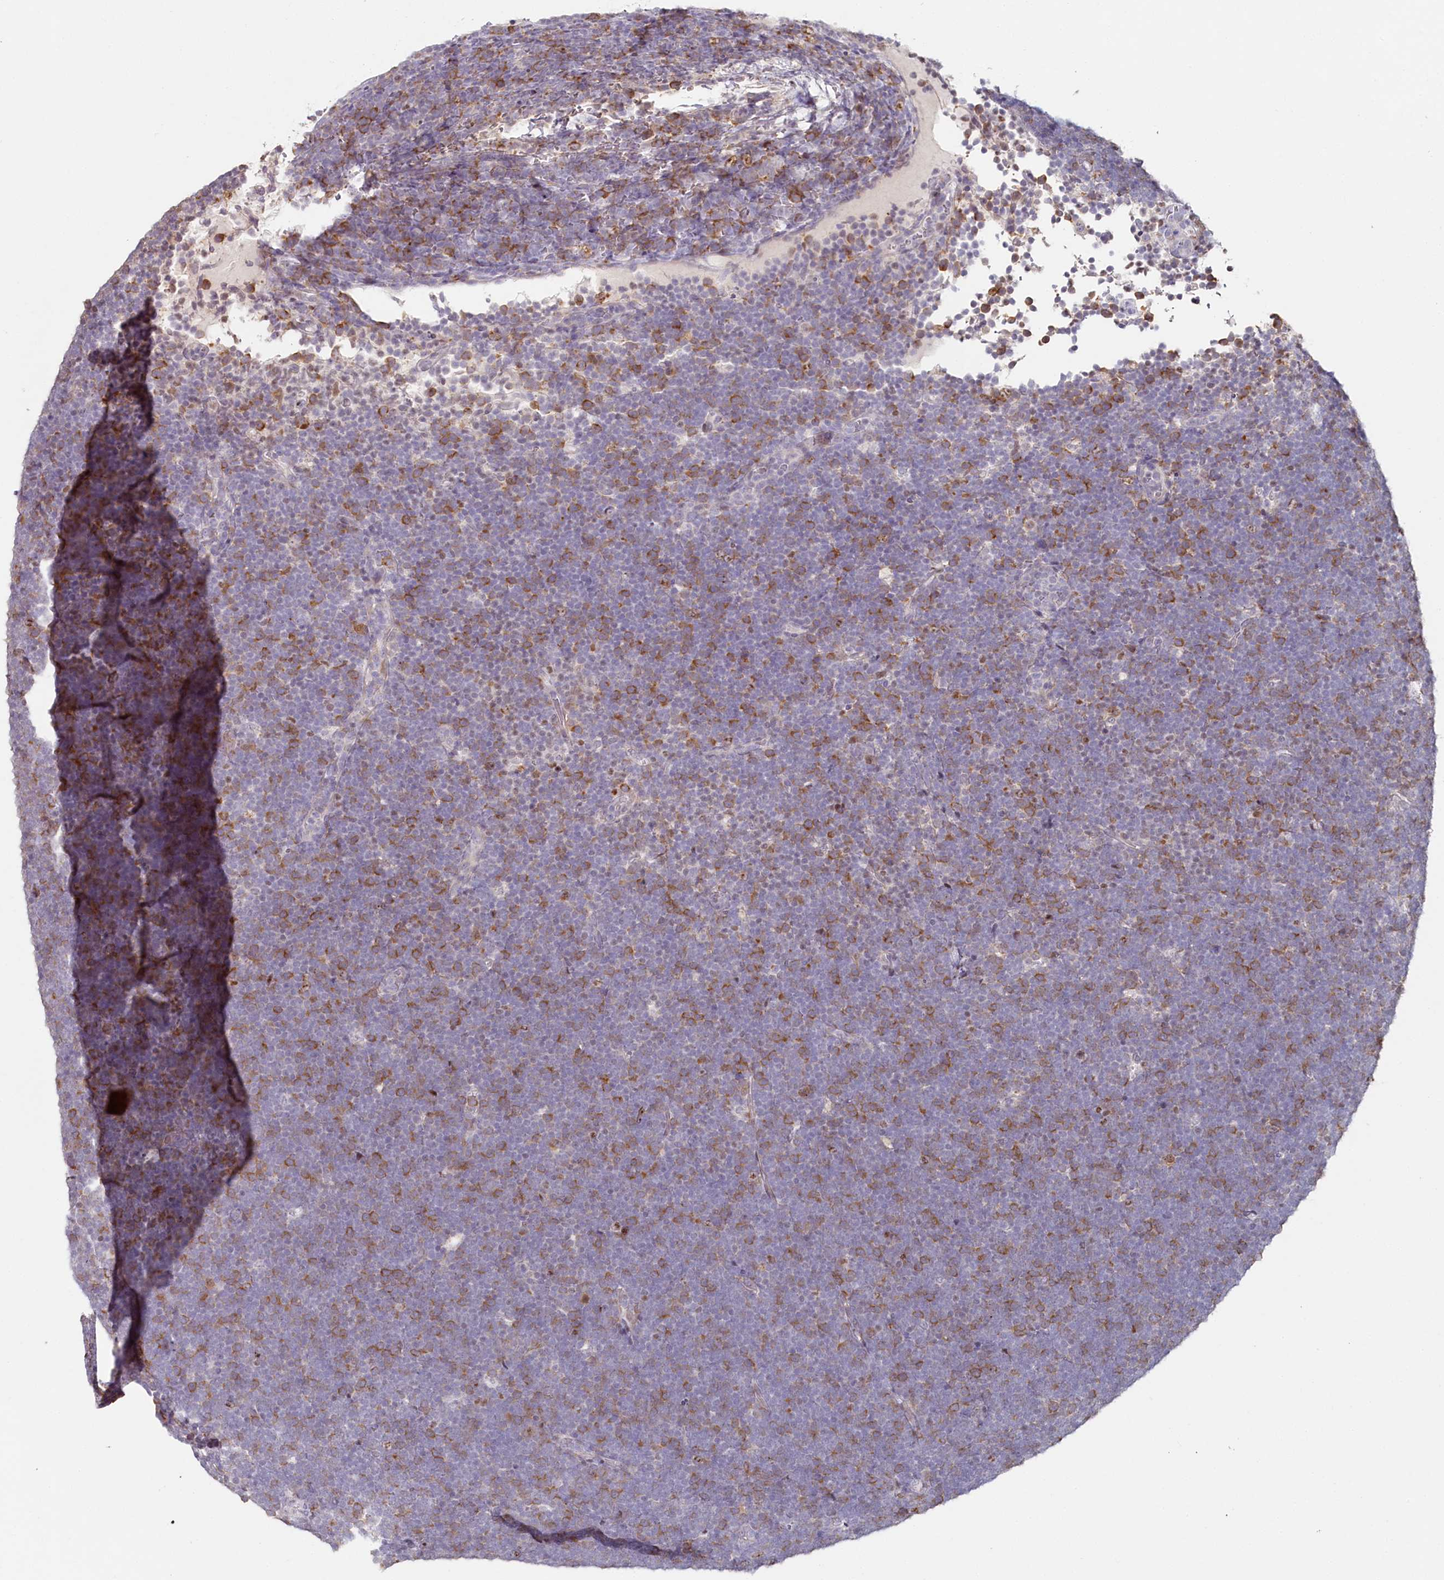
{"staining": {"intensity": "moderate", "quantity": "25%-75%", "location": "cytoplasmic/membranous"}, "tissue": "lymphoma", "cell_type": "Tumor cells", "image_type": "cancer", "snomed": [{"axis": "morphology", "description": "Malignant lymphoma, non-Hodgkin's type, High grade"}, {"axis": "topography", "description": "Lymph node"}], "caption": "Immunohistochemistry (IHC) micrograph of human lymphoma stained for a protein (brown), which reveals medium levels of moderate cytoplasmic/membranous expression in about 25%-75% of tumor cells.", "gene": "HPD", "patient": {"sex": "male", "age": 13}}